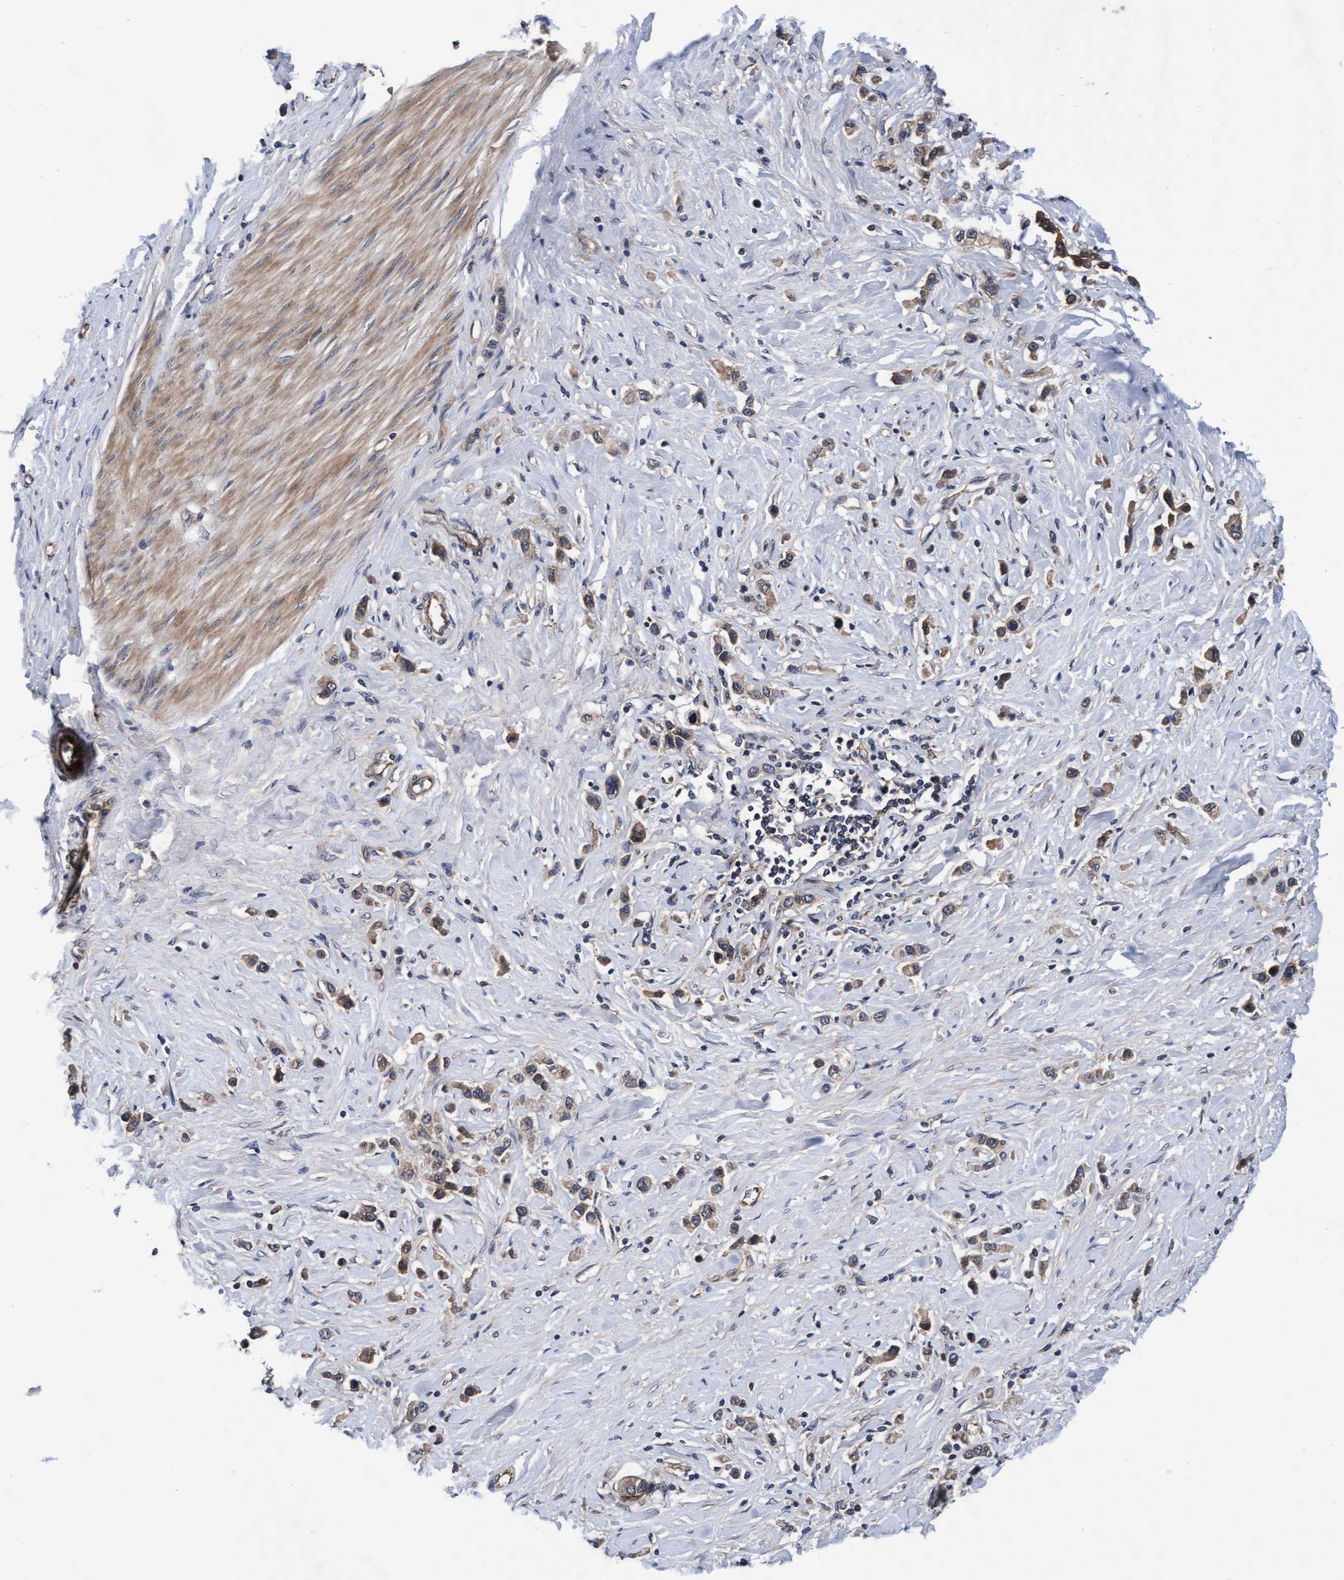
{"staining": {"intensity": "weak", "quantity": ">75%", "location": "cytoplasmic/membranous"}, "tissue": "stomach cancer", "cell_type": "Tumor cells", "image_type": "cancer", "snomed": [{"axis": "morphology", "description": "Adenocarcinoma, NOS"}, {"axis": "topography", "description": "Stomach"}], "caption": "Immunohistochemical staining of stomach cancer (adenocarcinoma) demonstrates low levels of weak cytoplasmic/membranous positivity in approximately >75% of tumor cells.", "gene": "EFCAB13", "patient": {"sex": "female", "age": 65}}